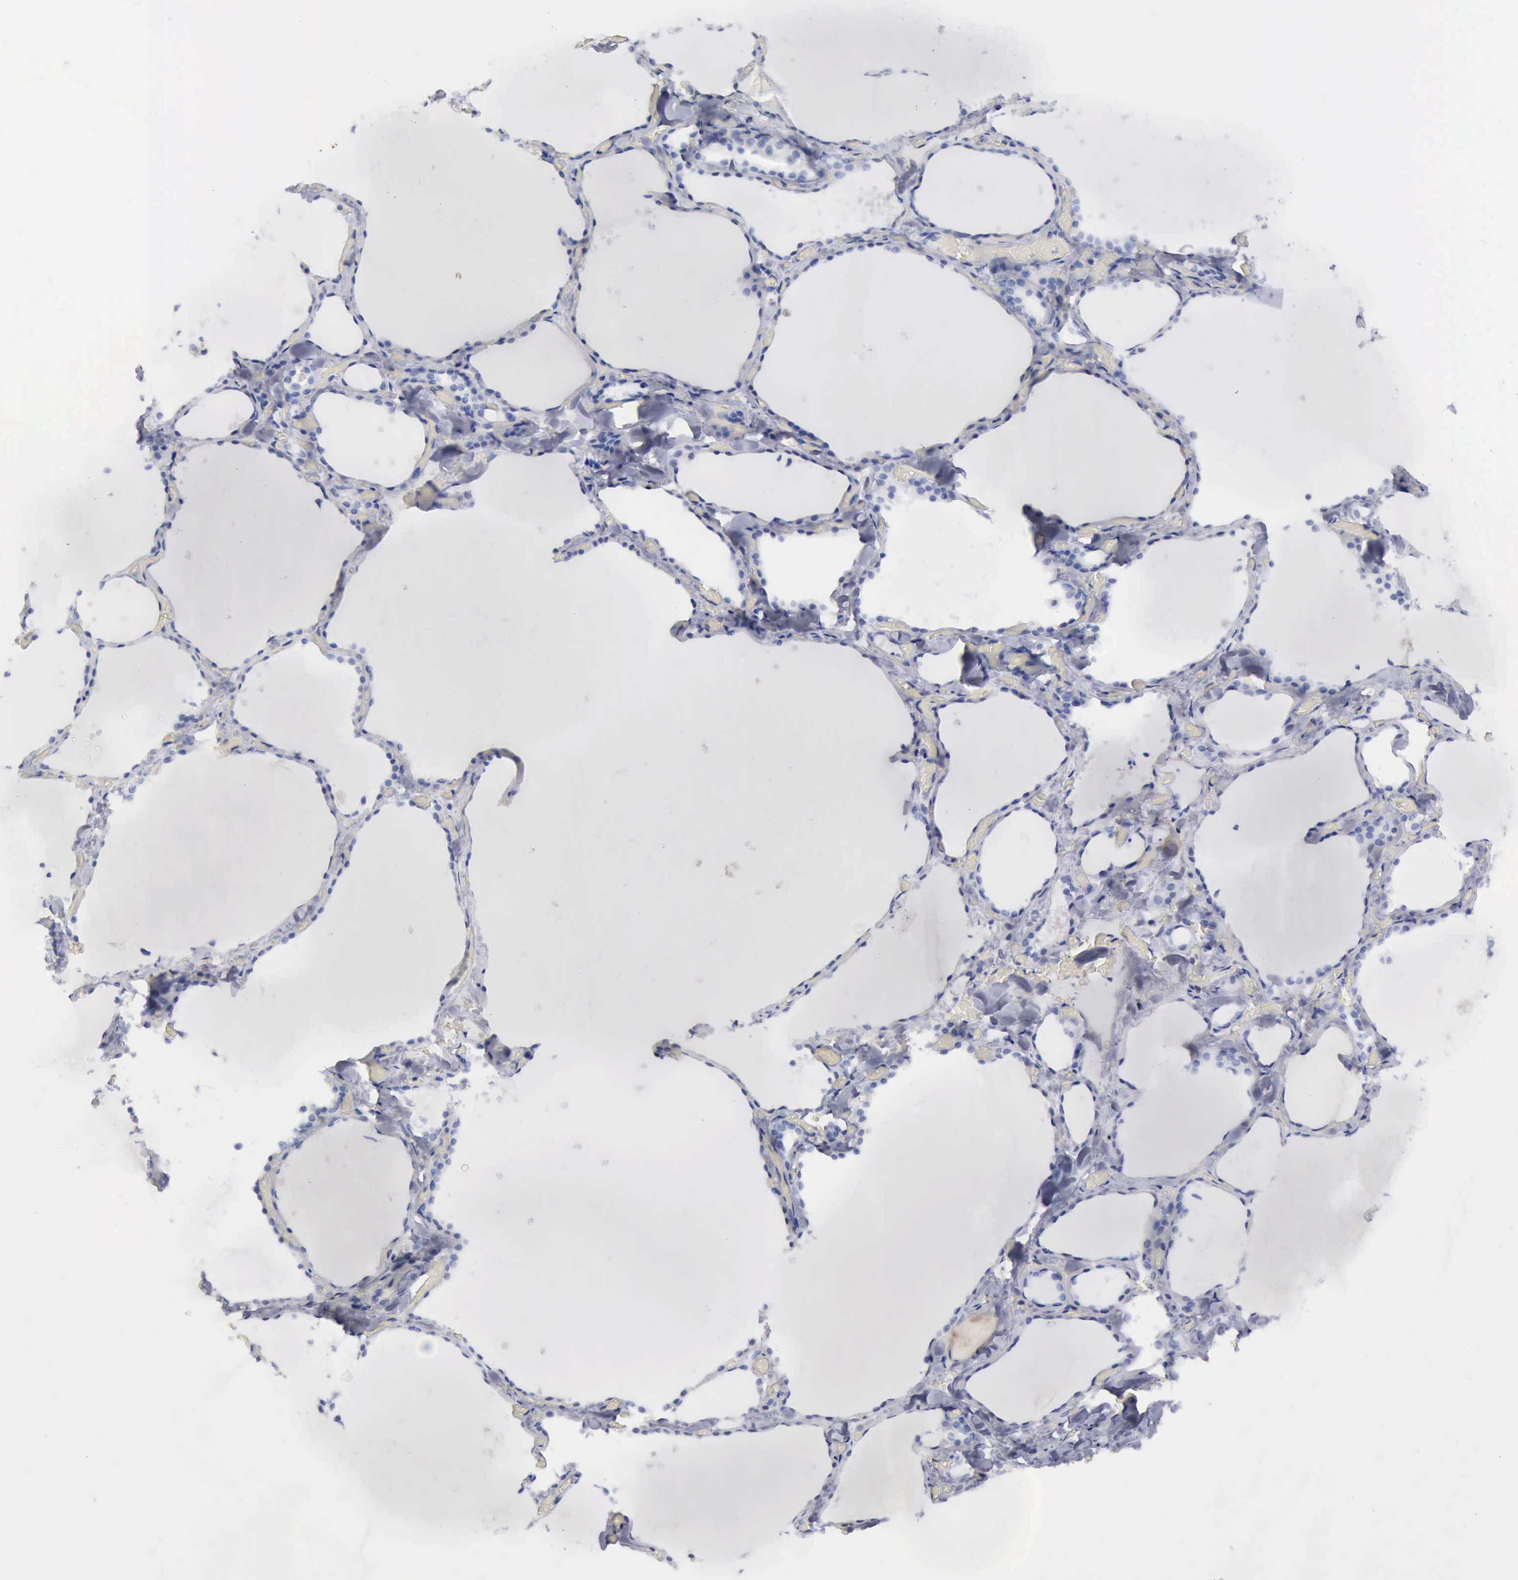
{"staining": {"intensity": "negative", "quantity": "none", "location": "none"}, "tissue": "thyroid gland", "cell_type": "Glandular cells", "image_type": "normal", "snomed": [{"axis": "morphology", "description": "Normal tissue, NOS"}, {"axis": "topography", "description": "Thyroid gland"}], "caption": "This micrograph is of benign thyroid gland stained with IHC to label a protein in brown with the nuclei are counter-stained blue. There is no staining in glandular cells.", "gene": "CYP19A1", "patient": {"sex": "male", "age": 34}}